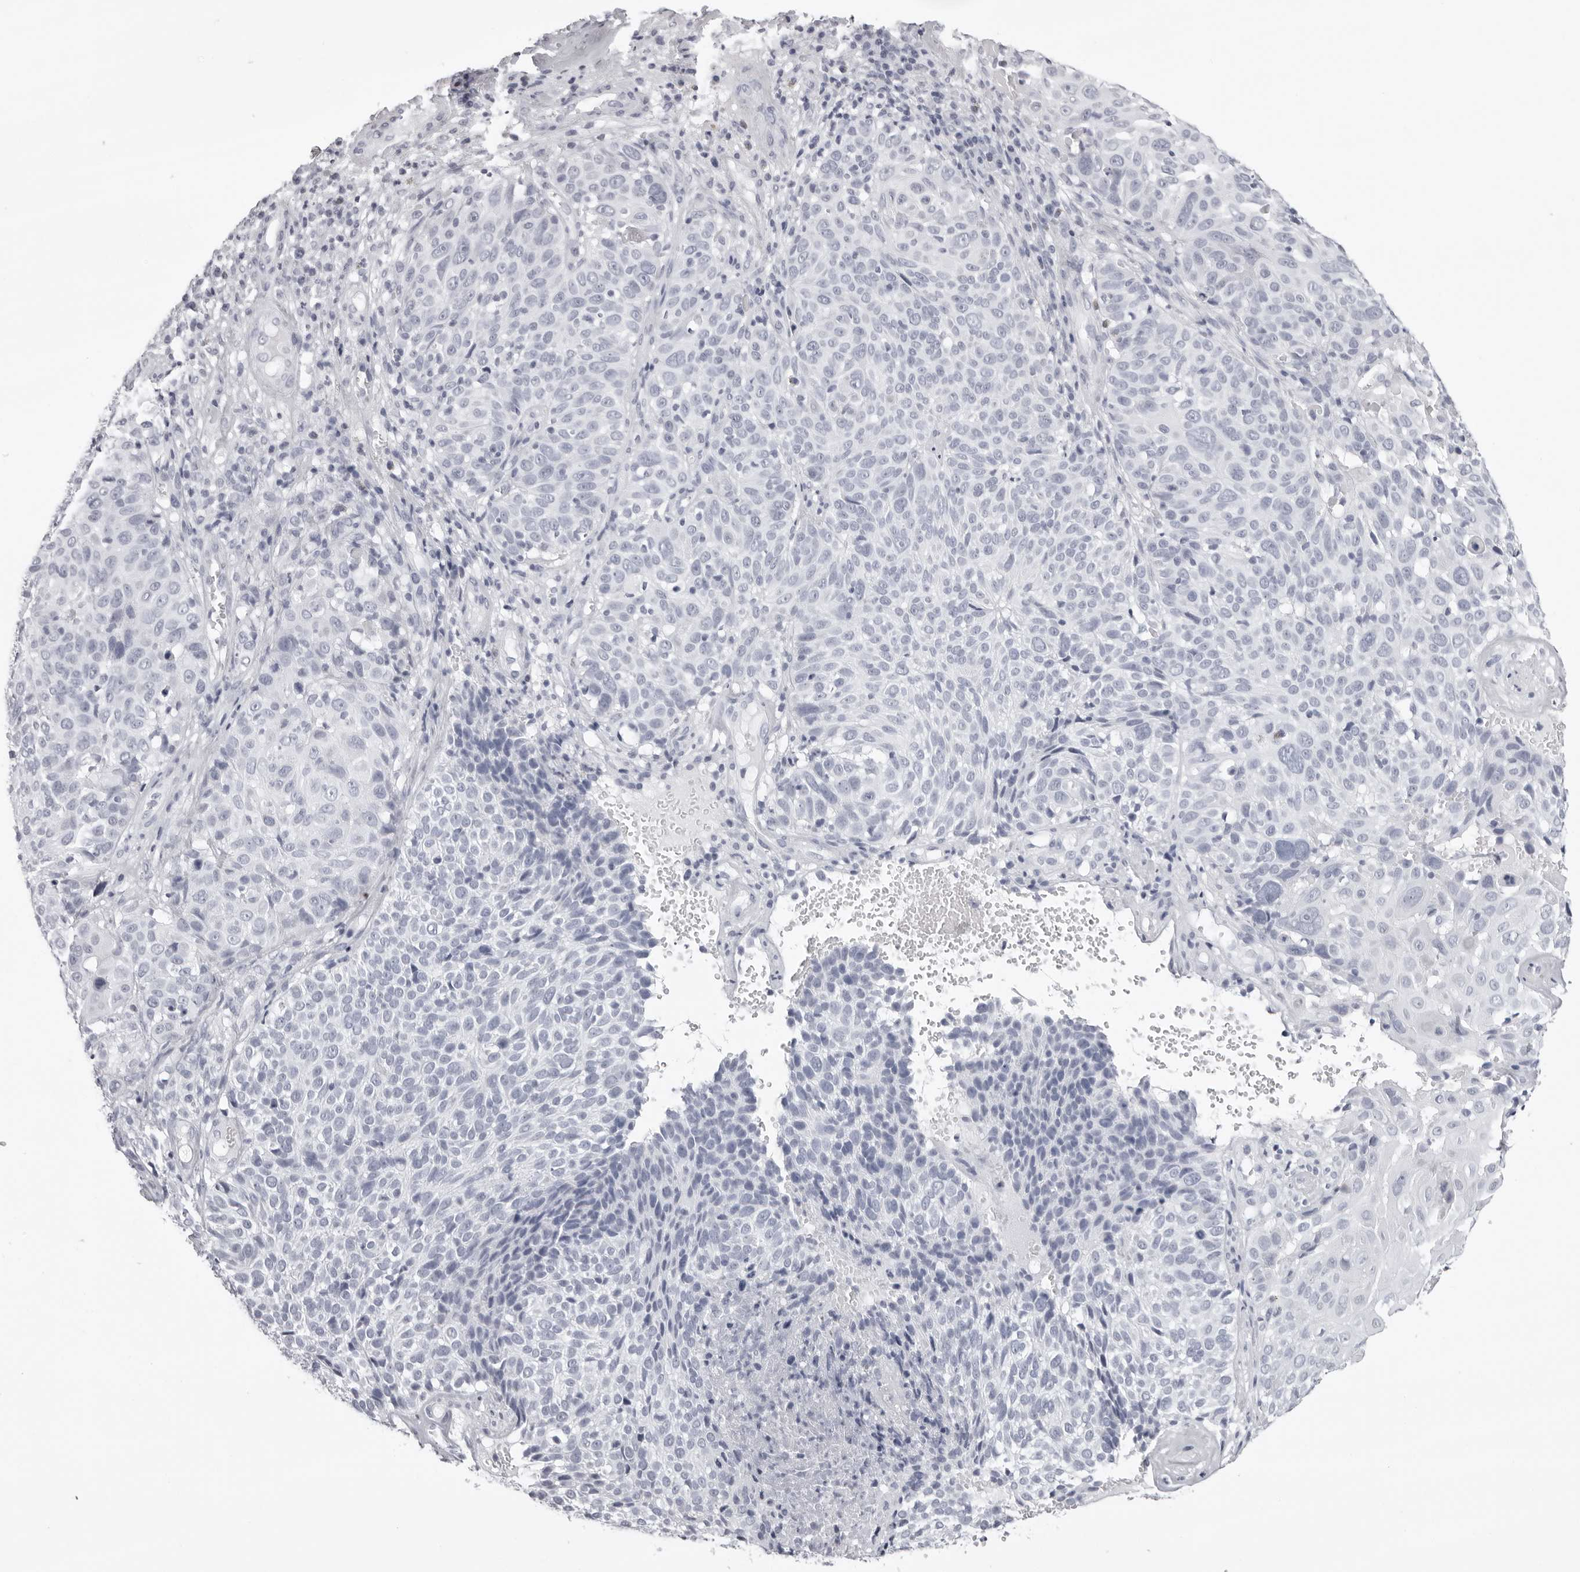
{"staining": {"intensity": "negative", "quantity": "none", "location": "none"}, "tissue": "cervical cancer", "cell_type": "Tumor cells", "image_type": "cancer", "snomed": [{"axis": "morphology", "description": "Squamous cell carcinoma, NOS"}, {"axis": "topography", "description": "Cervix"}], "caption": "A photomicrograph of cervical cancer (squamous cell carcinoma) stained for a protein reveals no brown staining in tumor cells.", "gene": "CST1", "patient": {"sex": "female", "age": 74}}